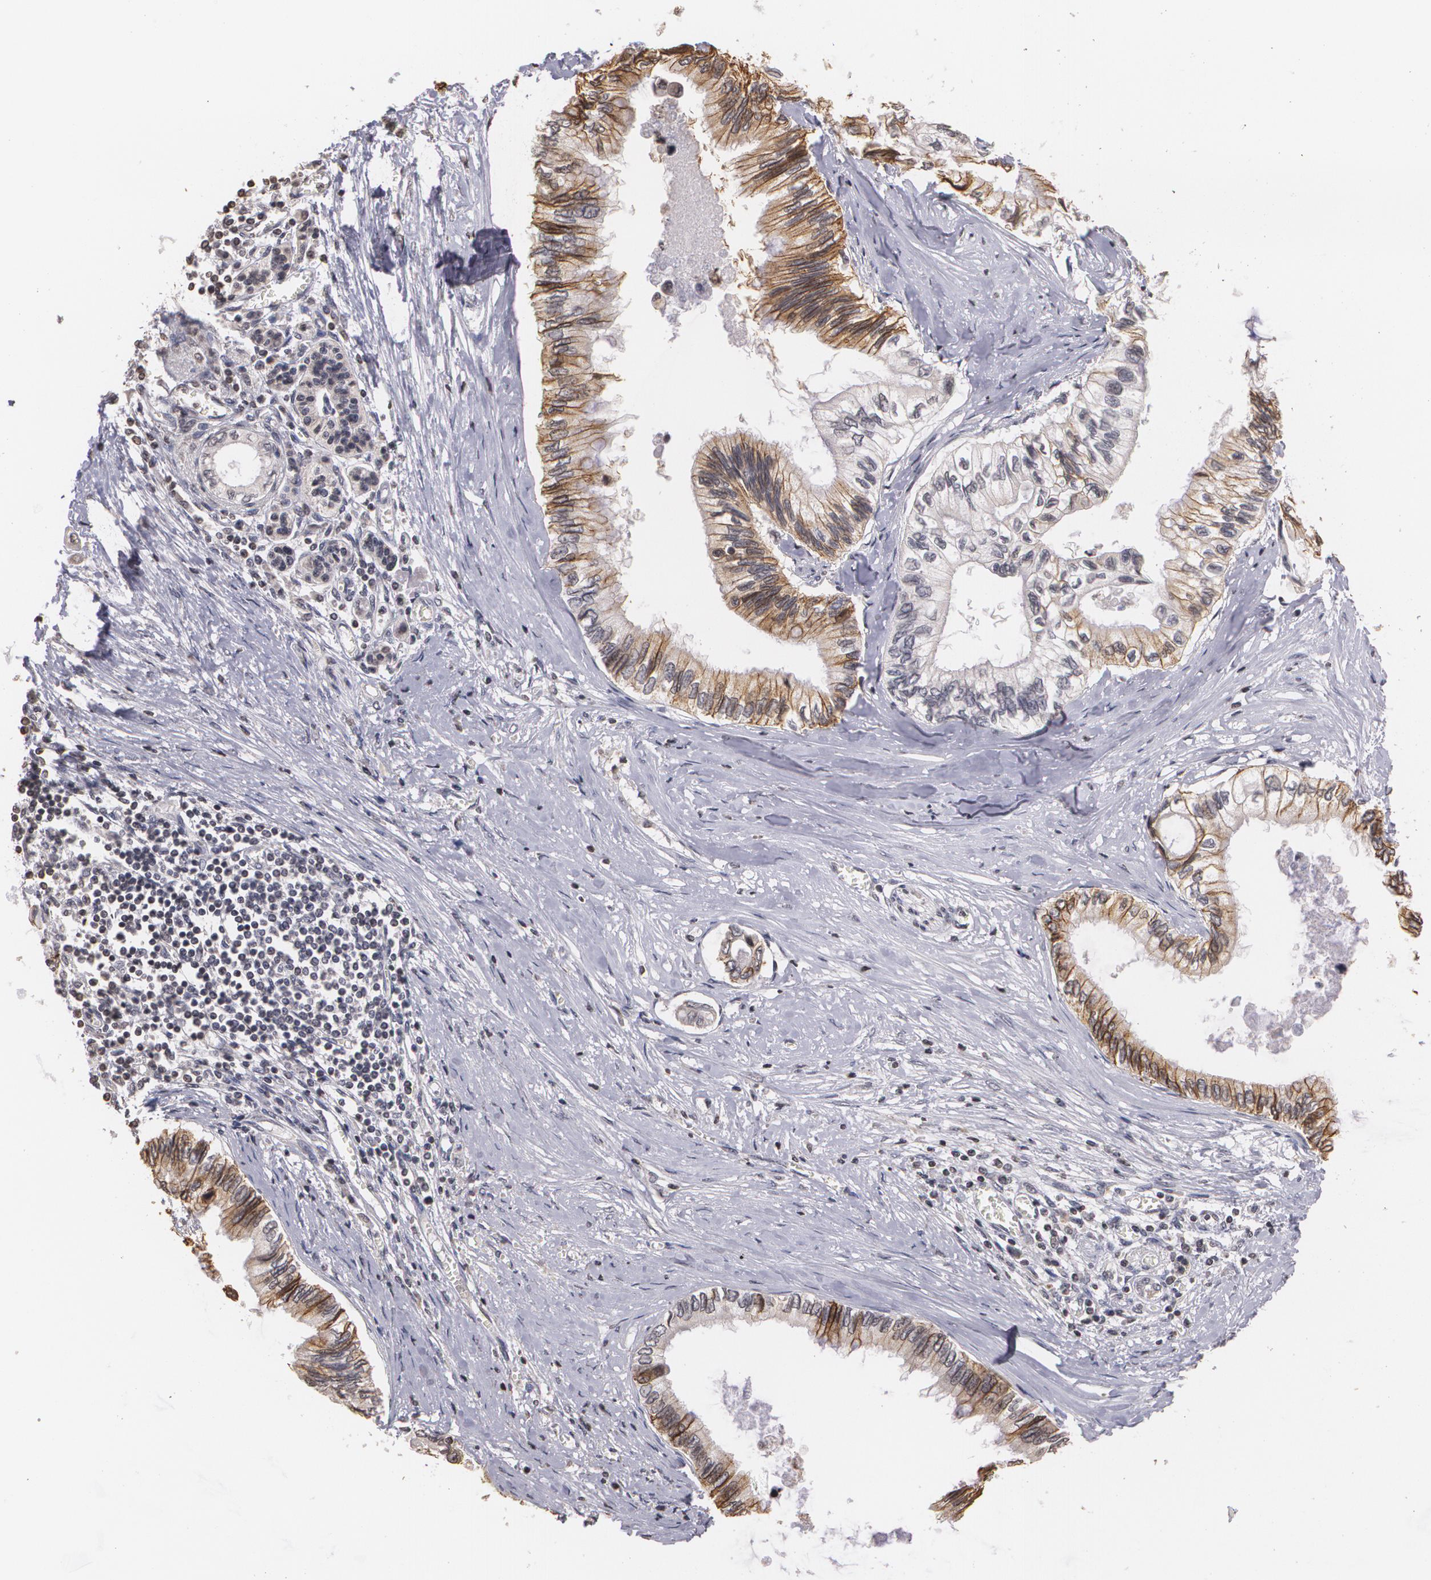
{"staining": {"intensity": "moderate", "quantity": "25%-75%", "location": "cytoplasmic/membranous"}, "tissue": "pancreatic cancer", "cell_type": "Tumor cells", "image_type": "cancer", "snomed": [{"axis": "morphology", "description": "Adenocarcinoma, NOS"}, {"axis": "topography", "description": "Pancreas"}], "caption": "A brown stain highlights moderate cytoplasmic/membranous expression of a protein in human adenocarcinoma (pancreatic) tumor cells.", "gene": "THRB", "patient": {"sex": "female", "age": 66}}